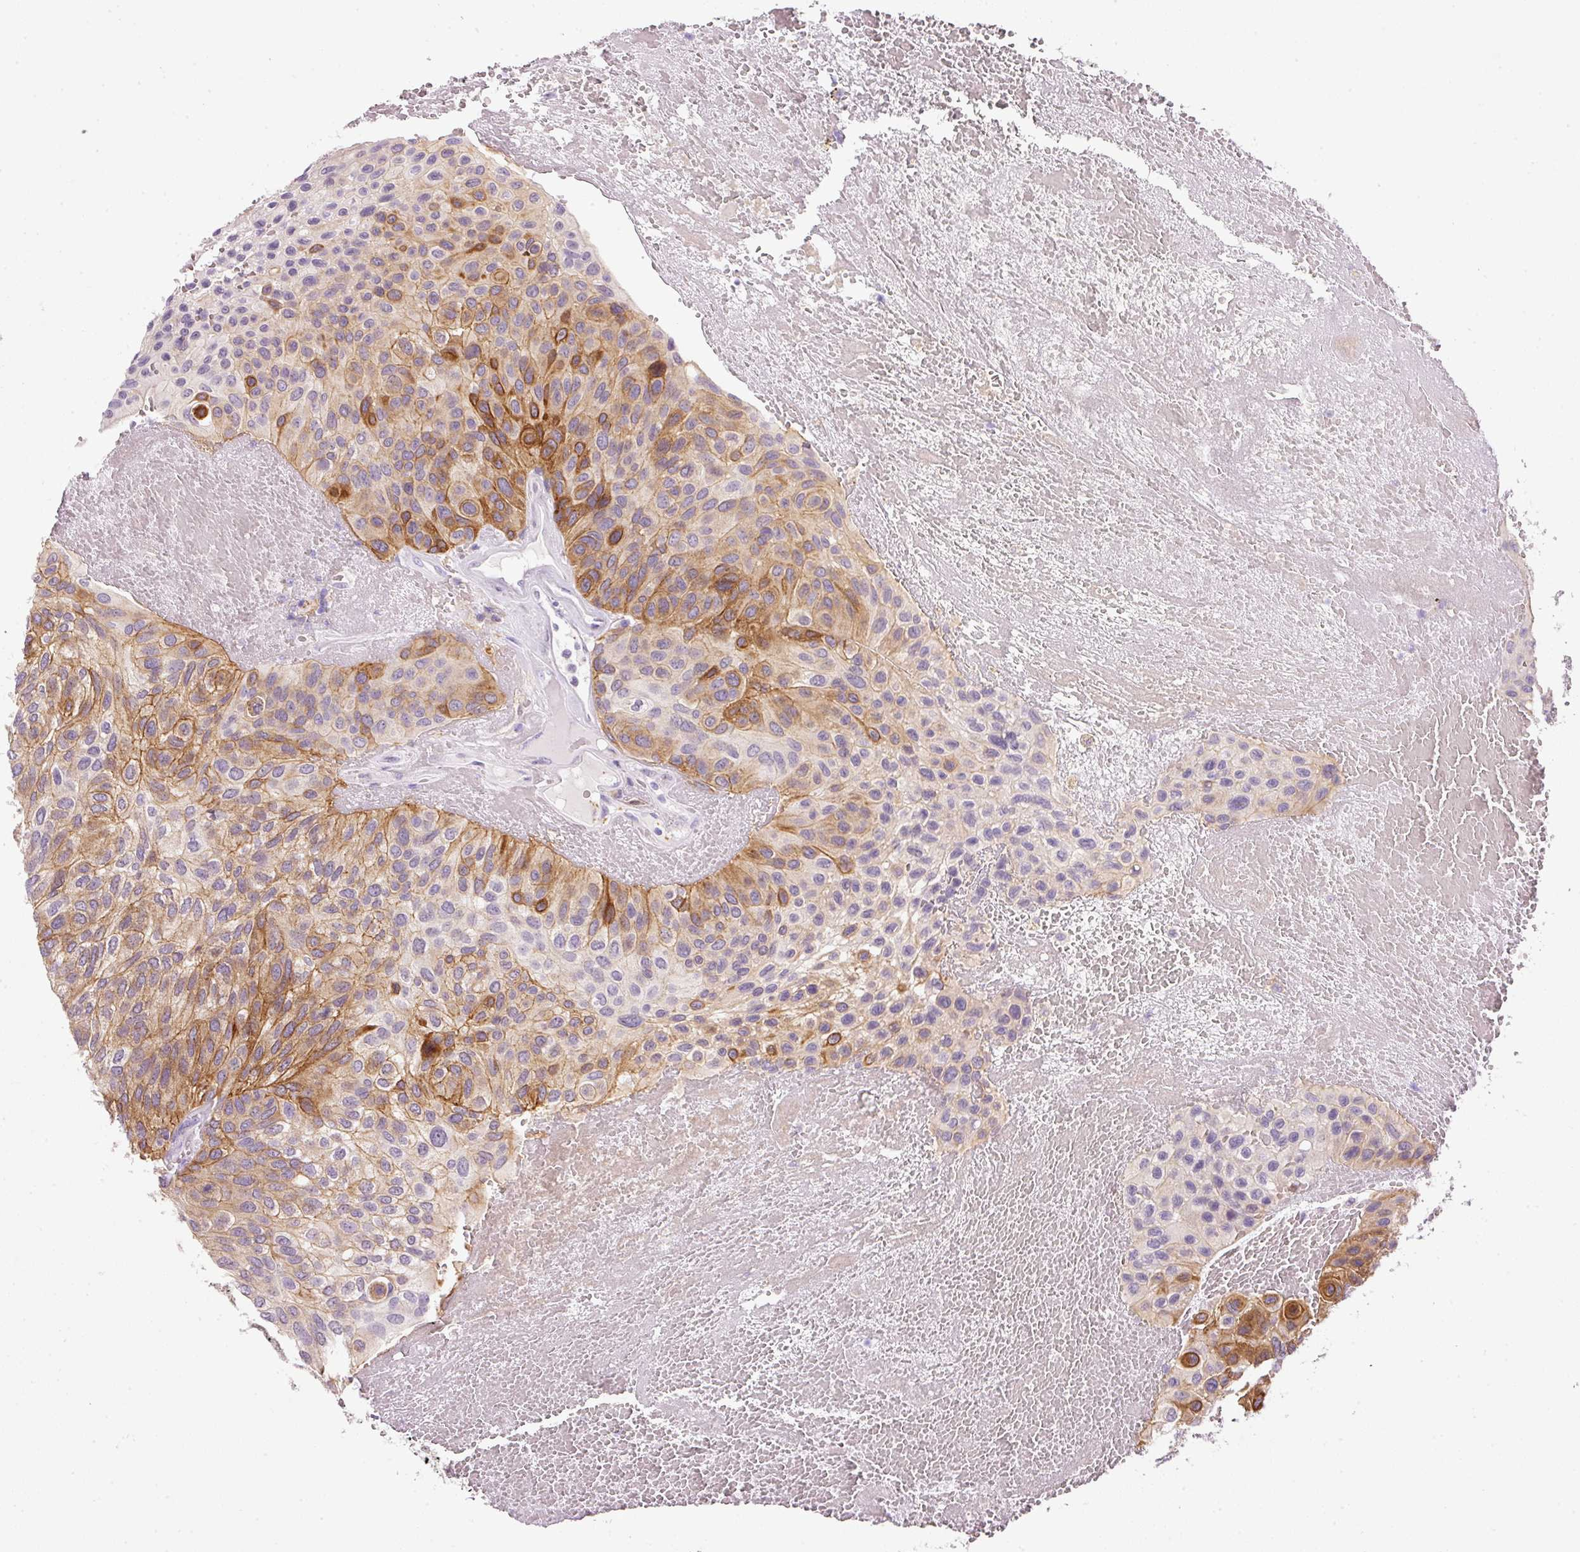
{"staining": {"intensity": "moderate", "quantity": "25%-75%", "location": "cytoplasmic/membranous"}, "tissue": "urothelial cancer", "cell_type": "Tumor cells", "image_type": "cancer", "snomed": [{"axis": "morphology", "description": "Urothelial carcinoma, High grade"}, {"axis": "topography", "description": "Urinary bladder"}], "caption": "The photomicrograph reveals a brown stain indicating the presence of a protein in the cytoplasmic/membranous of tumor cells in urothelial cancer.", "gene": "SRC", "patient": {"sex": "male", "age": 66}}